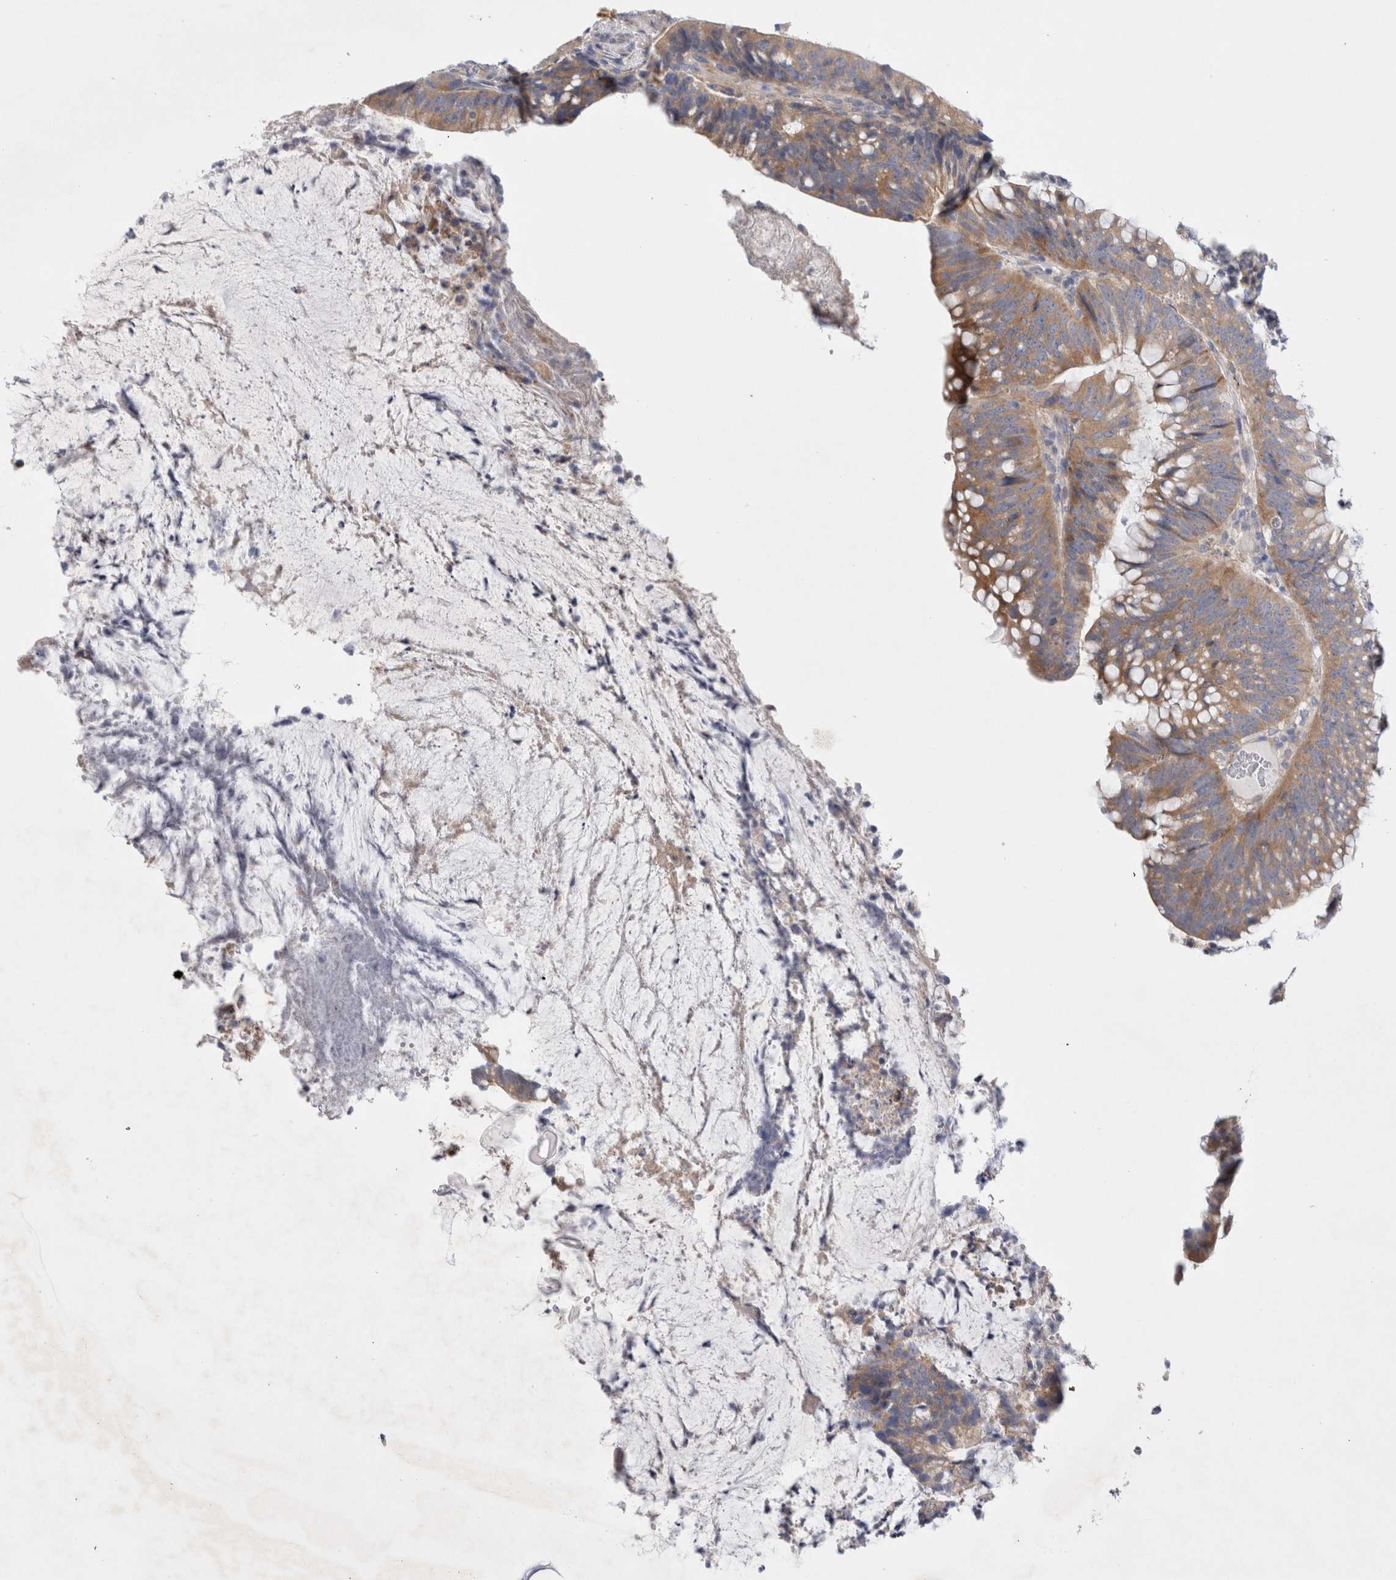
{"staining": {"intensity": "moderate", "quantity": ">75%", "location": "cytoplasmic/membranous"}, "tissue": "colorectal cancer", "cell_type": "Tumor cells", "image_type": "cancer", "snomed": [{"axis": "morphology", "description": "Adenocarcinoma, NOS"}, {"axis": "topography", "description": "Colon"}], "caption": "Colorectal adenocarcinoma tissue displays moderate cytoplasmic/membranous staining in about >75% of tumor cells, visualized by immunohistochemistry.", "gene": "RBM12B", "patient": {"sex": "female", "age": 66}}